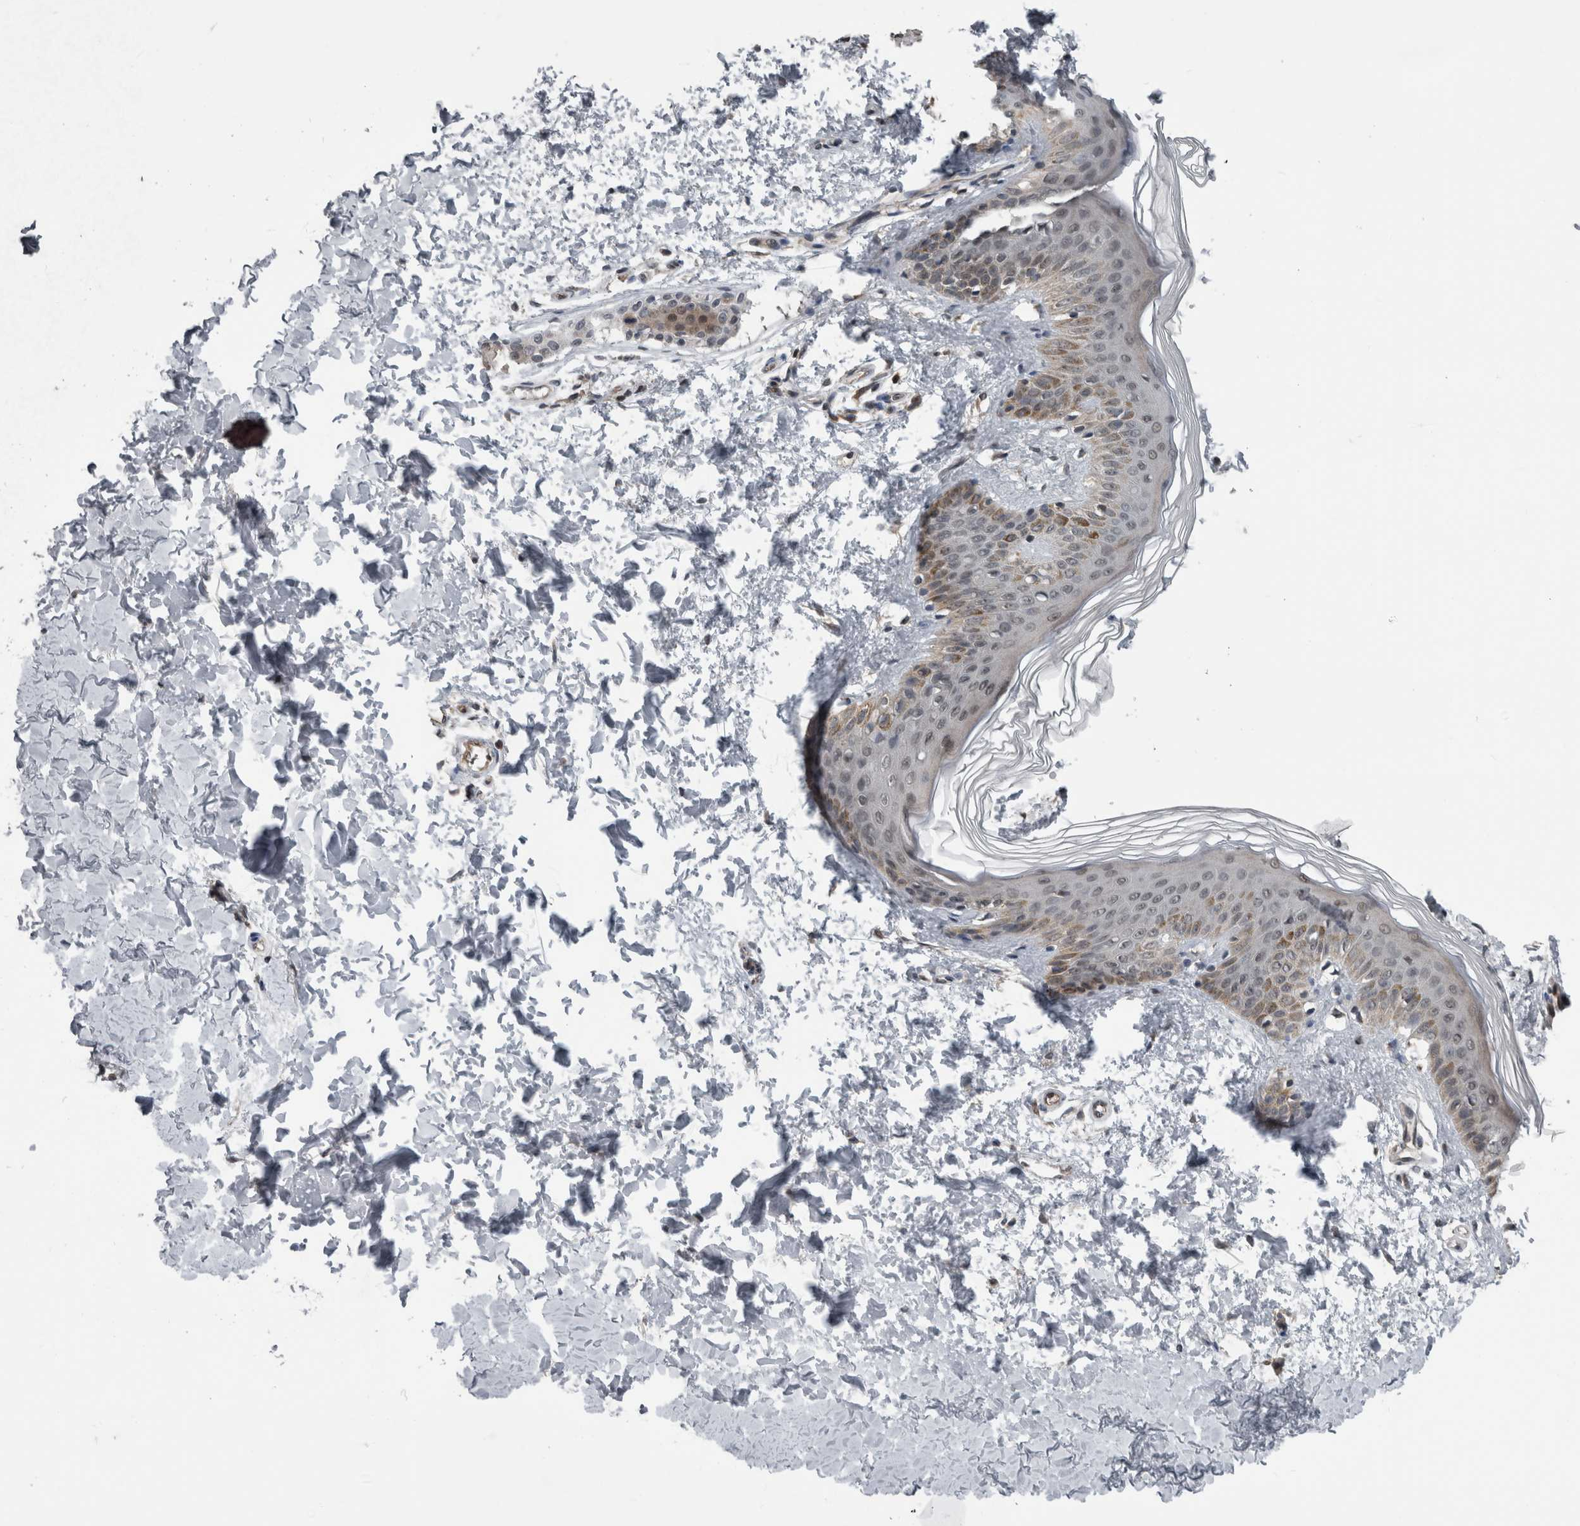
{"staining": {"intensity": "negative", "quantity": "none", "location": "none"}, "tissue": "skin", "cell_type": "Fibroblasts", "image_type": "normal", "snomed": [{"axis": "morphology", "description": "Normal tissue, NOS"}, {"axis": "morphology", "description": "Neoplasm, benign, NOS"}, {"axis": "topography", "description": "Skin"}, {"axis": "topography", "description": "Soft tissue"}], "caption": "IHC of normal skin displays no expression in fibroblasts.", "gene": "ENY2", "patient": {"sex": "male", "age": 26}}